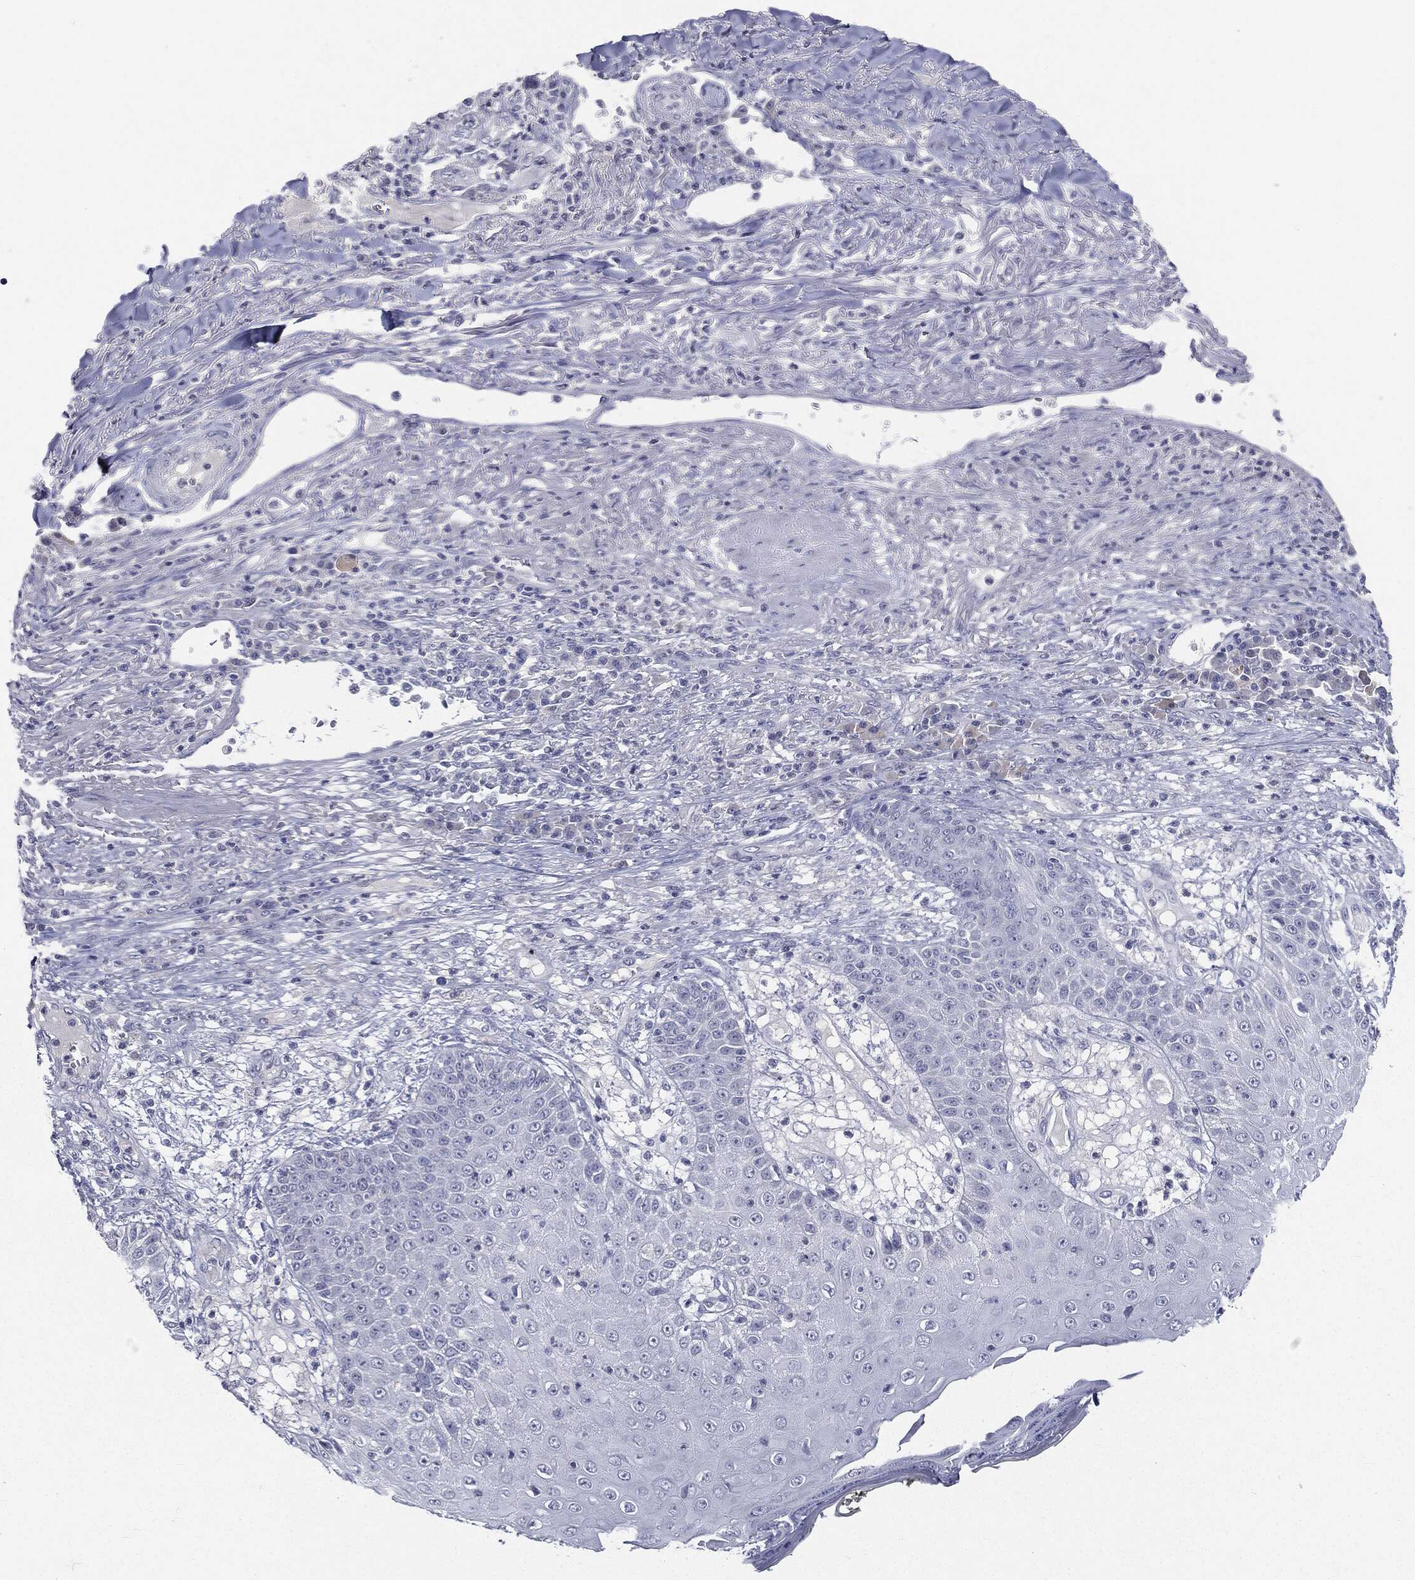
{"staining": {"intensity": "negative", "quantity": "none", "location": "none"}, "tissue": "skin cancer", "cell_type": "Tumor cells", "image_type": "cancer", "snomed": [{"axis": "morphology", "description": "Squamous cell carcinoma, NOS"}, {"axis": "topography", "description": "Skin"}], "caption": "A histopathology image of skin cancer (squamous cell carcinoma) stained for a protein reveals no brown staining in tumor cells.", "gene": "CGB1", "patient": {"sex": "male", "age": 82}}